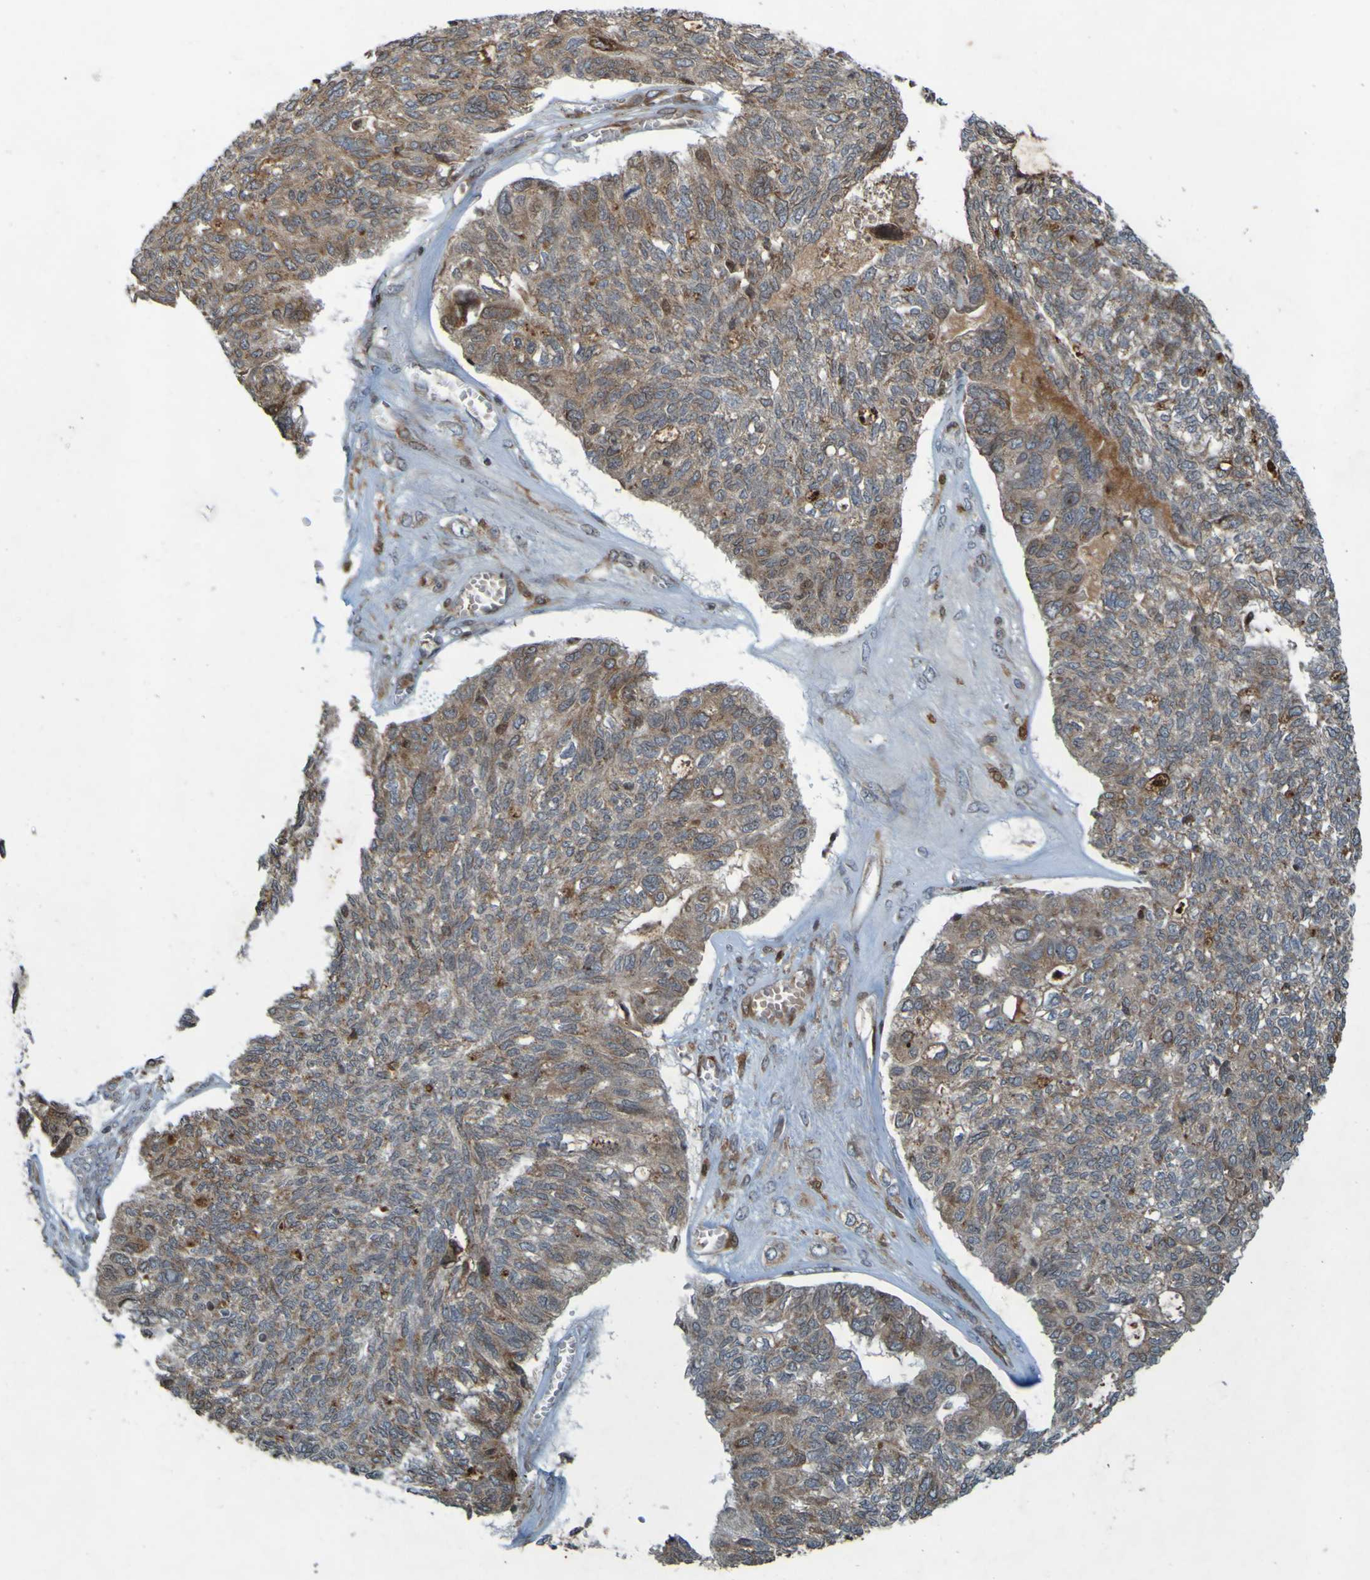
{"staining": {"intensity": "moderate", "quantity": "<25%", "location": "cytoplasmic/membranous"}, "tissue": "ovarian cancer", "cell_type": "Tumor cells", "image_type": "cancer", "snomed": [{"axis": "morphology", "description": "Cystadenocarcinoma, serous, NOS"}, {"axis": "topography", "description": "Ovary"}], "caption": "Serous cystadenocarcinoma (ovarian) stained with immunohistochemistry (IHC) demonstrates moderate cytoplasmic/membranous staining in approximately <25% of tumor cells.", "gene": "GUCY1A1", "patient": {"sex": "female", "age": 79}}